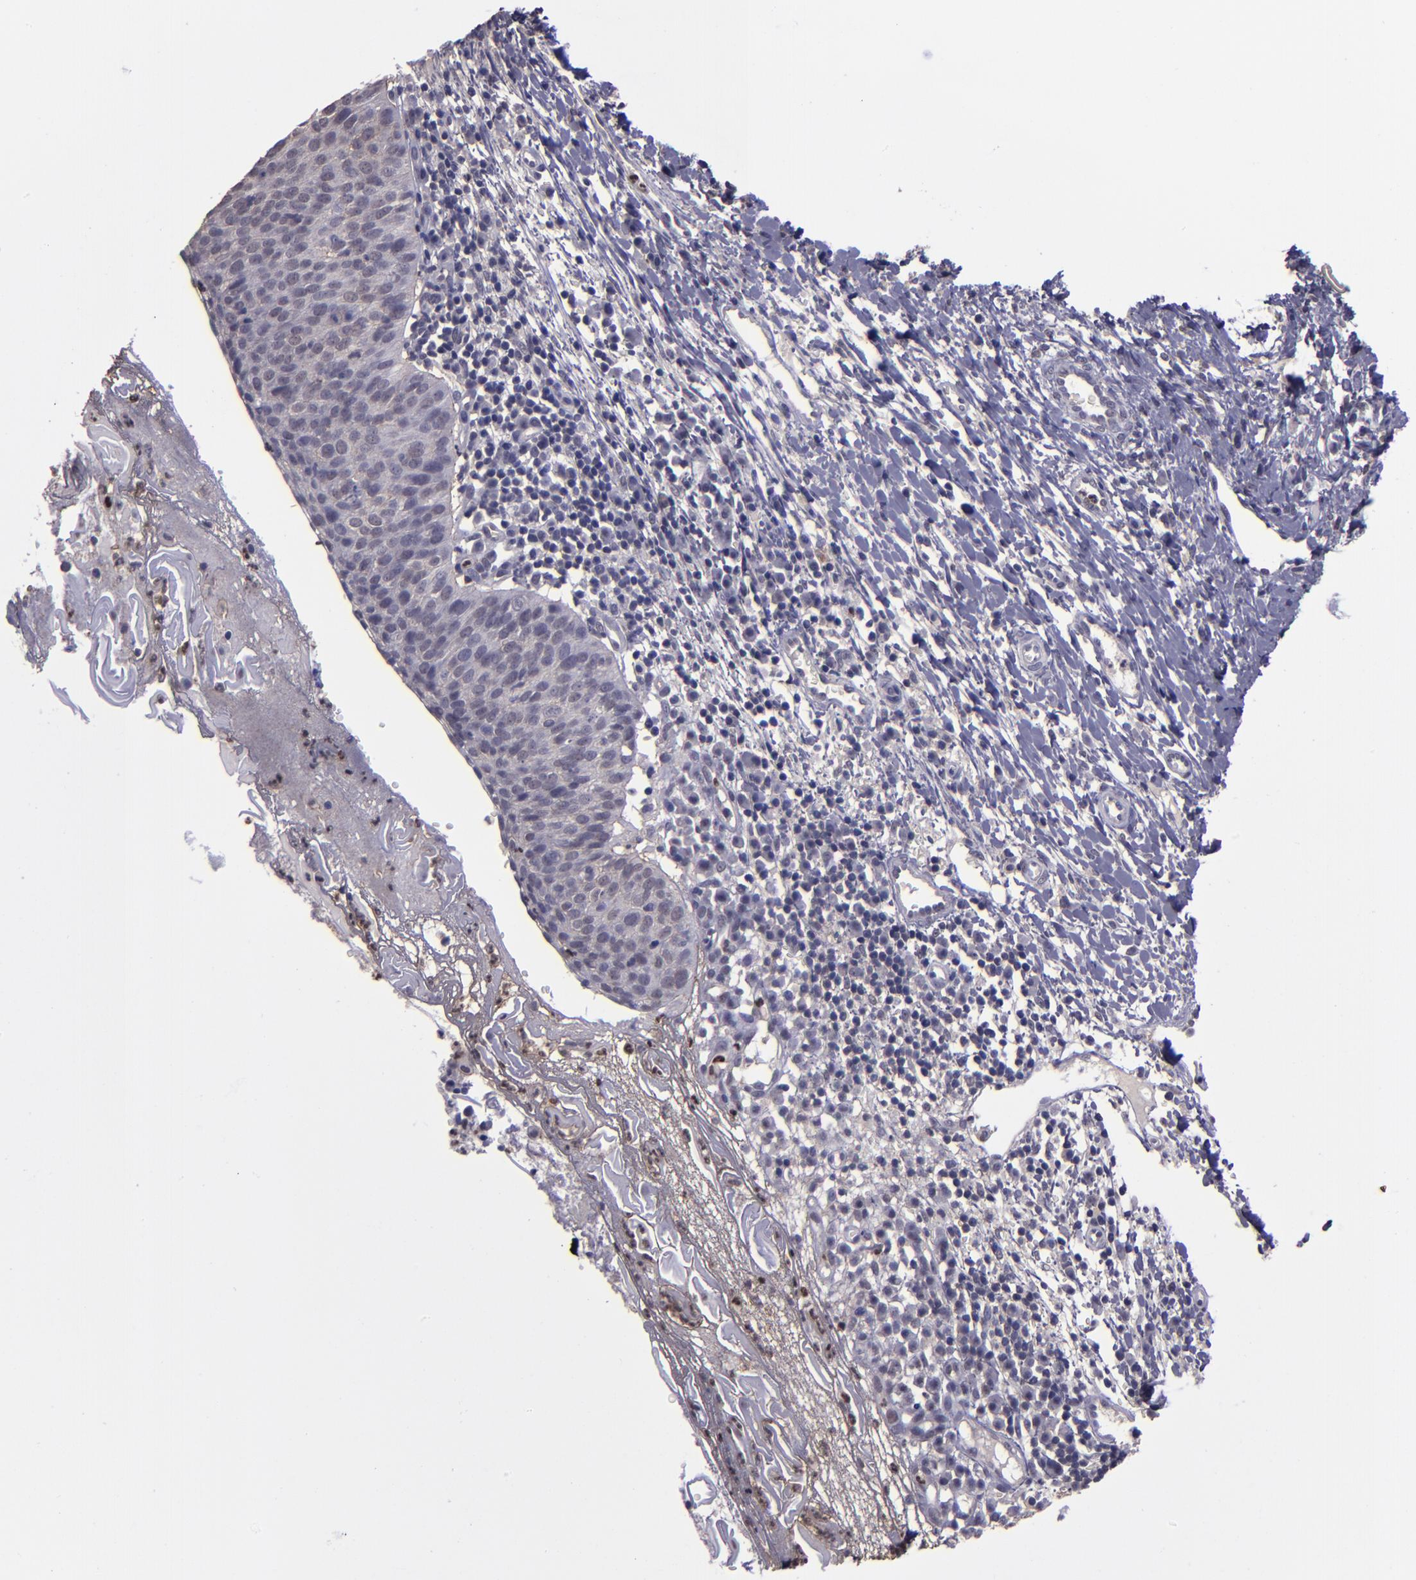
{"staining": {"intensity": "negative", "quantity": "none", "location": "none"}, "tissue": "cervical cancer", "cell_type": "Tumor cells", "image_type": "cancer", "snomed": [{"axis": "morphology", "description": "Normal tissue, NOS"}, {"axis": "morphology", "description": "Squamous cell carcinoma, NOS"}, {"axis": "topography", "description": "Cervix"}], "caption": "Immunohistochemistry of human cervical squamous cell carcinoma reveals no expression in tumor cells. Nuclei are stained in blue.", "gene": "CEBPE", "patient": {"sex": "female", "age": 39}}